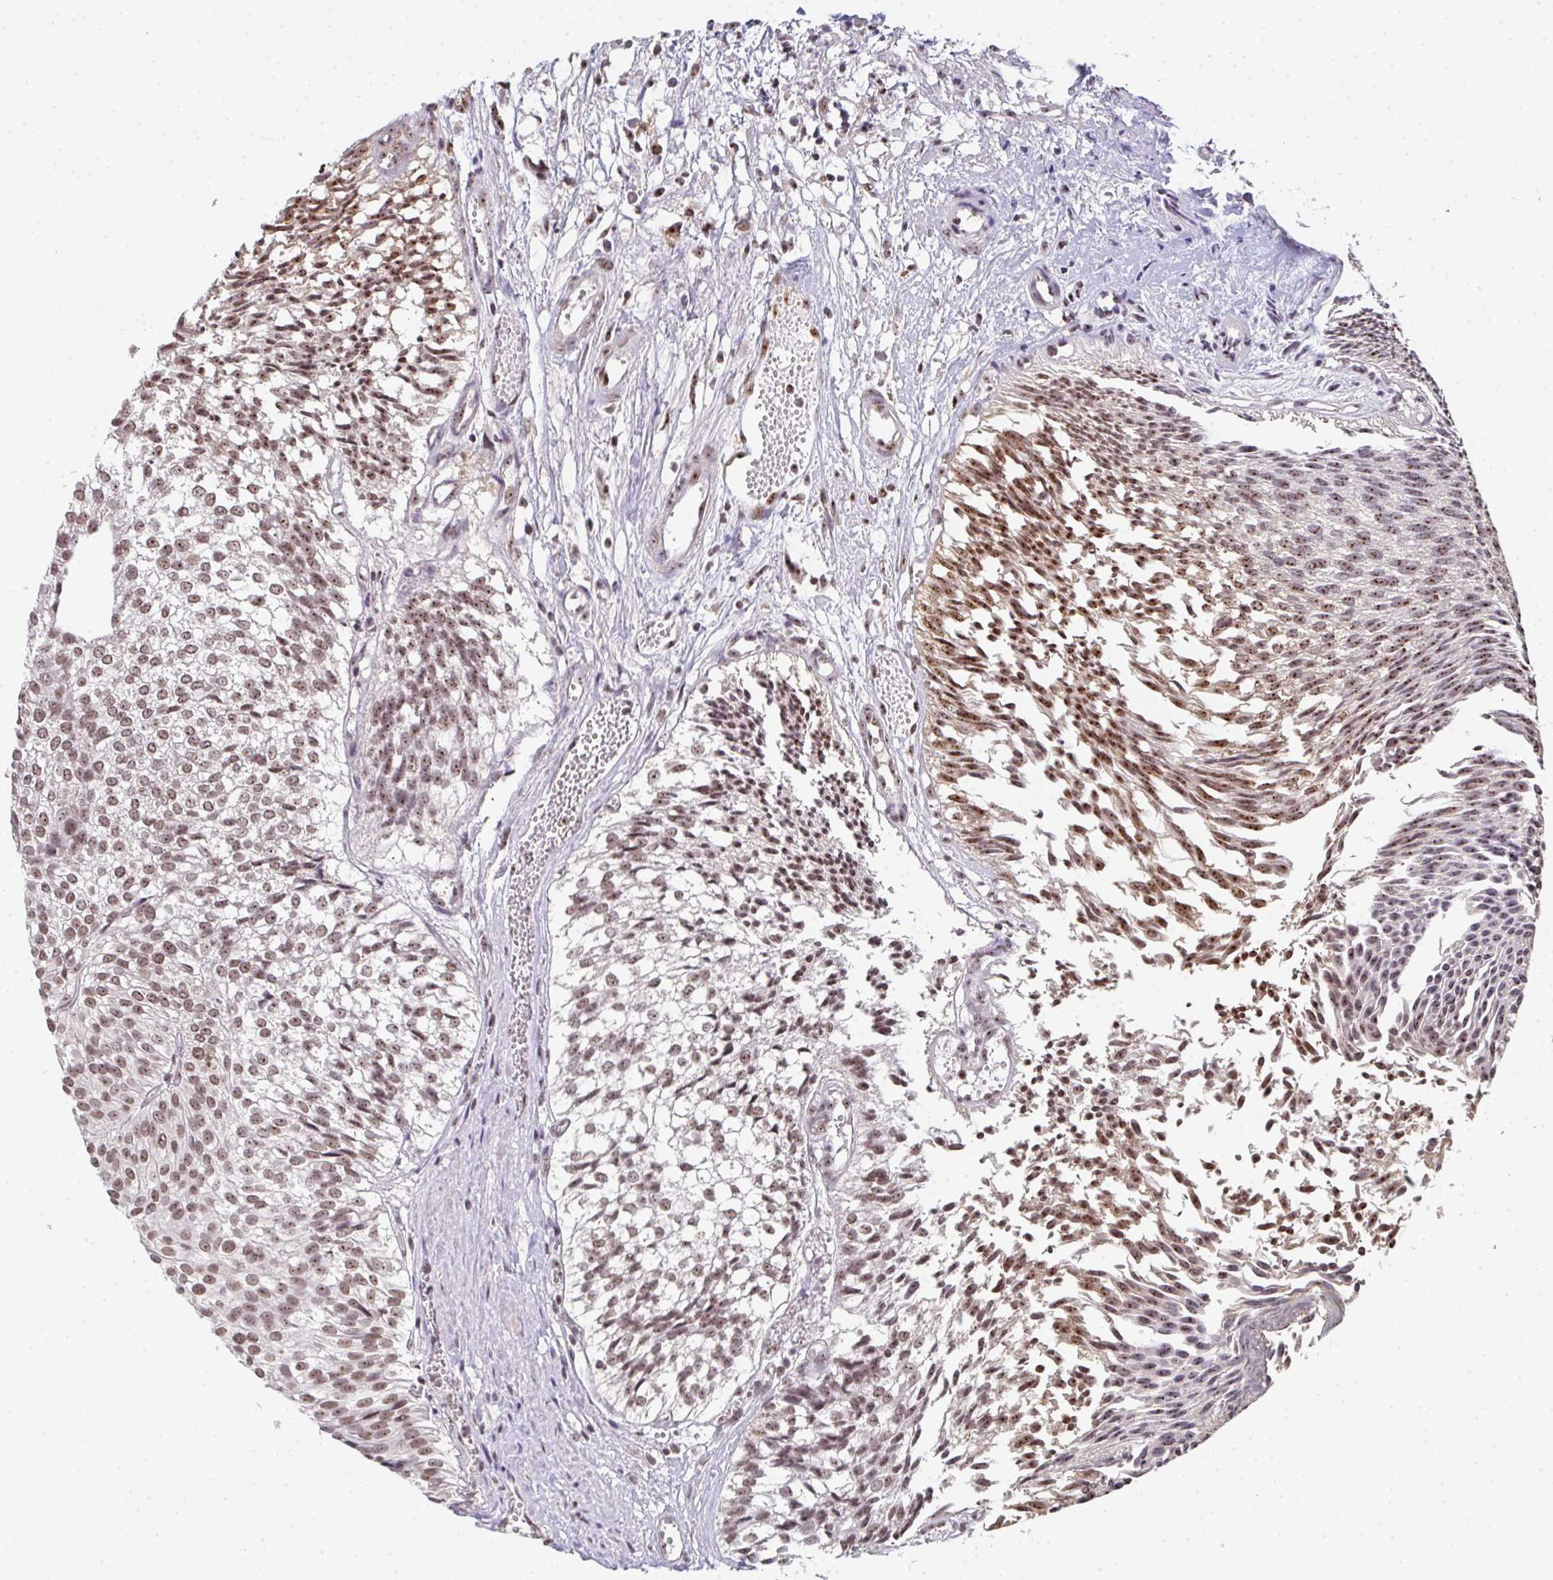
{"staining": {"intensity": "moderate", "quantity": ">75%", "location": "nuclear"}, "tissue": "urothelial cancer", "cell_type": "Tumor cells", "image_type": "cancer", "snomed": [{"axis": "morphology", "description": "Urothelial carcinoma, Low grade"}, {"axis": "topography", "description": "Urinary bladder"}], "caption": "Immunohistochemistry (IHC) histopathology image of urothelial carcinoma (low-grade) stained for a protein (brown), which reveals medium levels of moderate nuclear positivity in approximately >75% of tumor cells.", "gene": "DKC1", "patient": {"sex": "male", "age": 91}}